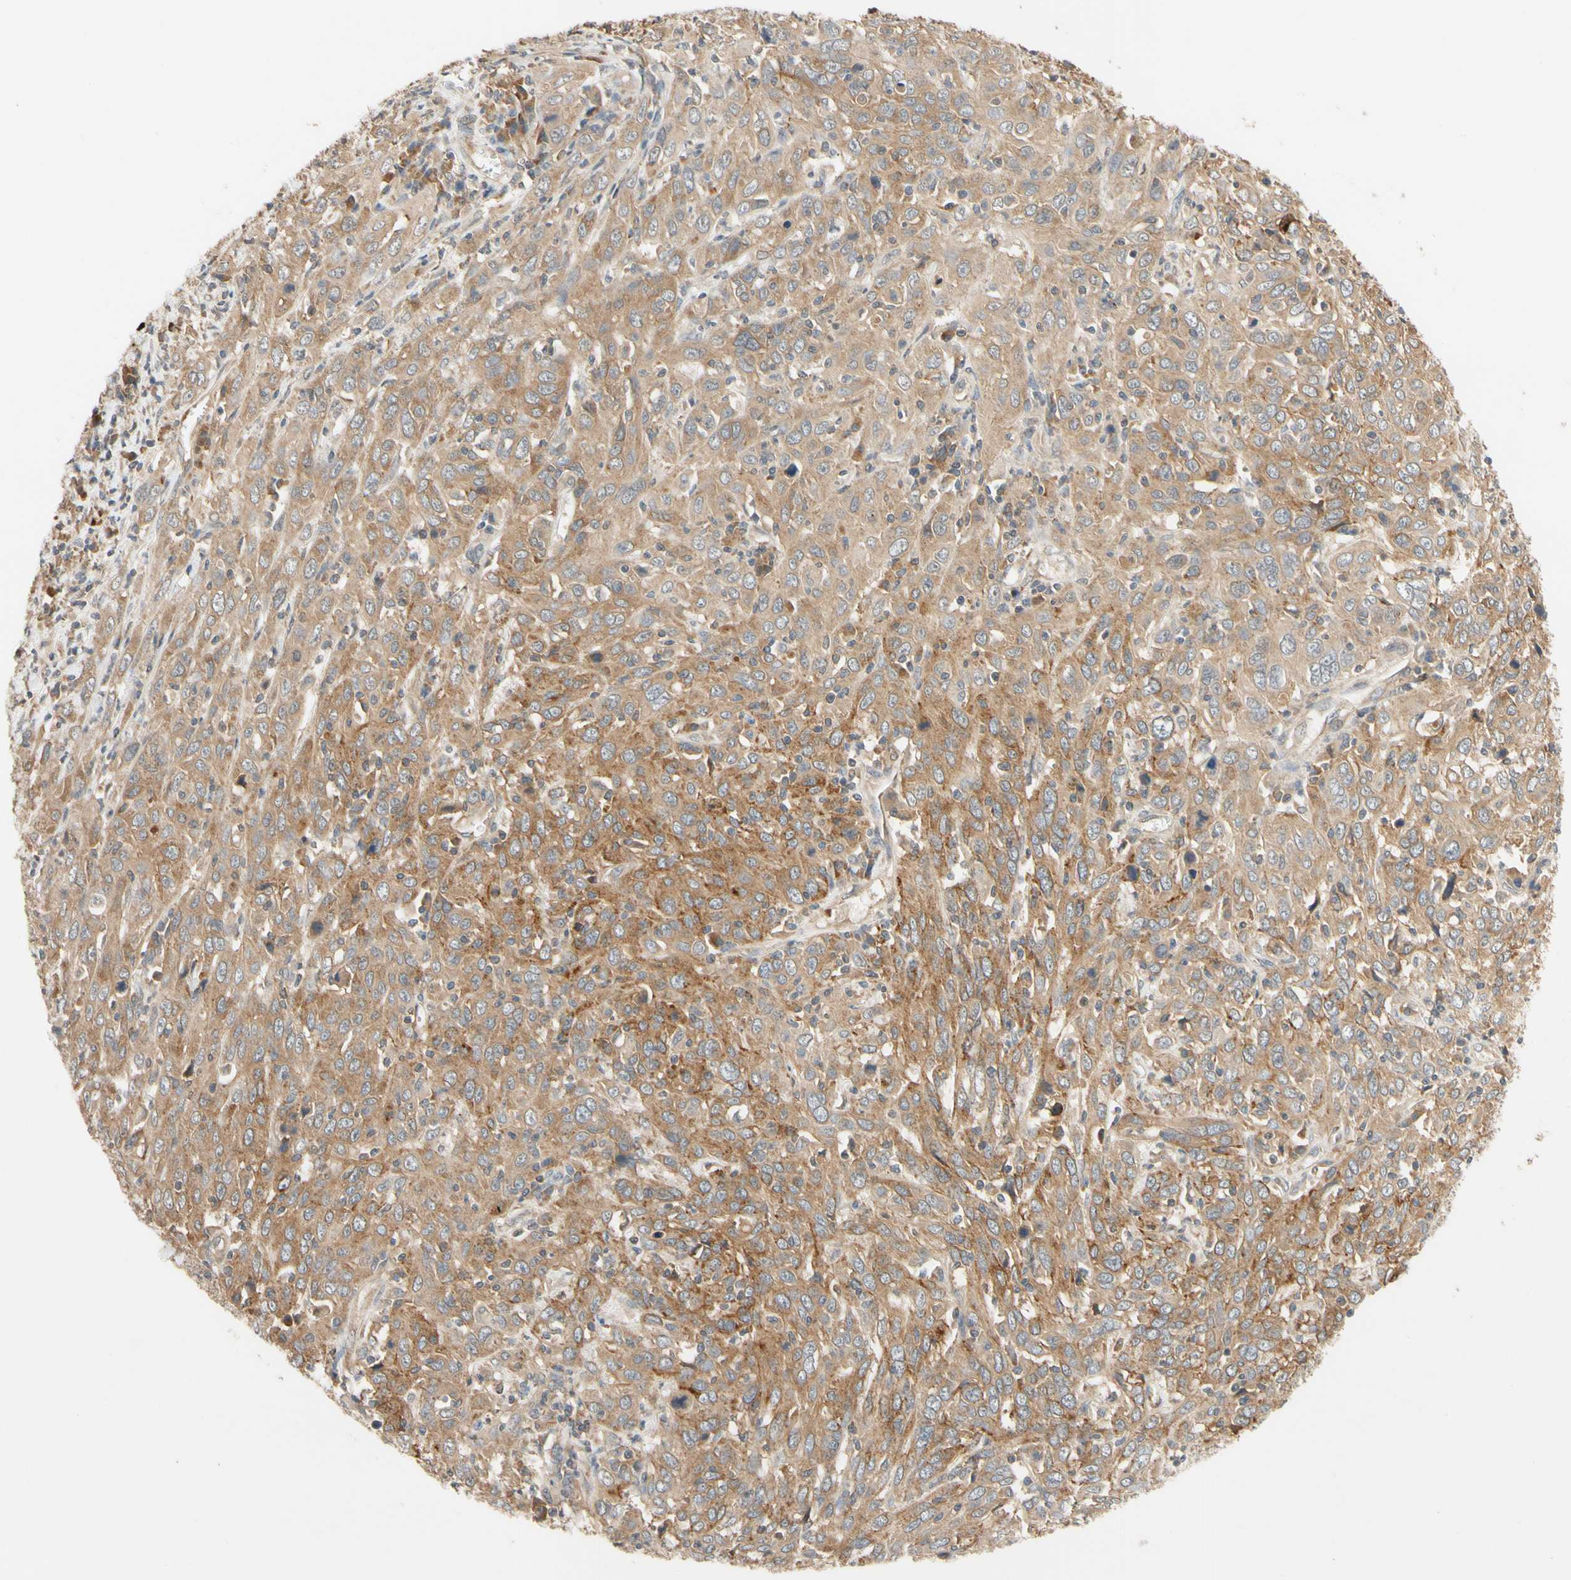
{"staining": {"intensity": "moderate", "quantity": ">75%", "location": "cytoplasmic/membranous"}, "tissue": "cervical cancer", "cell_type": "Tumor cells", "image_type": "cancer", "snomed": [{"axis": "morphology", "description": "Squamous cell carcinoma, NOS"}, {"axis": "topography", "description": "Cervix"}], "caption": "This photomicrograph displays cervical cancer stained with immunohistochemistry to label a protein in brown. The cytoplasmic/membranous of tumor cells show moderate positivity for the protein. Nuclei are counter-stained blue.", "gene": "ANKHD1", "patient": {"sex": "female", "age": 46}}